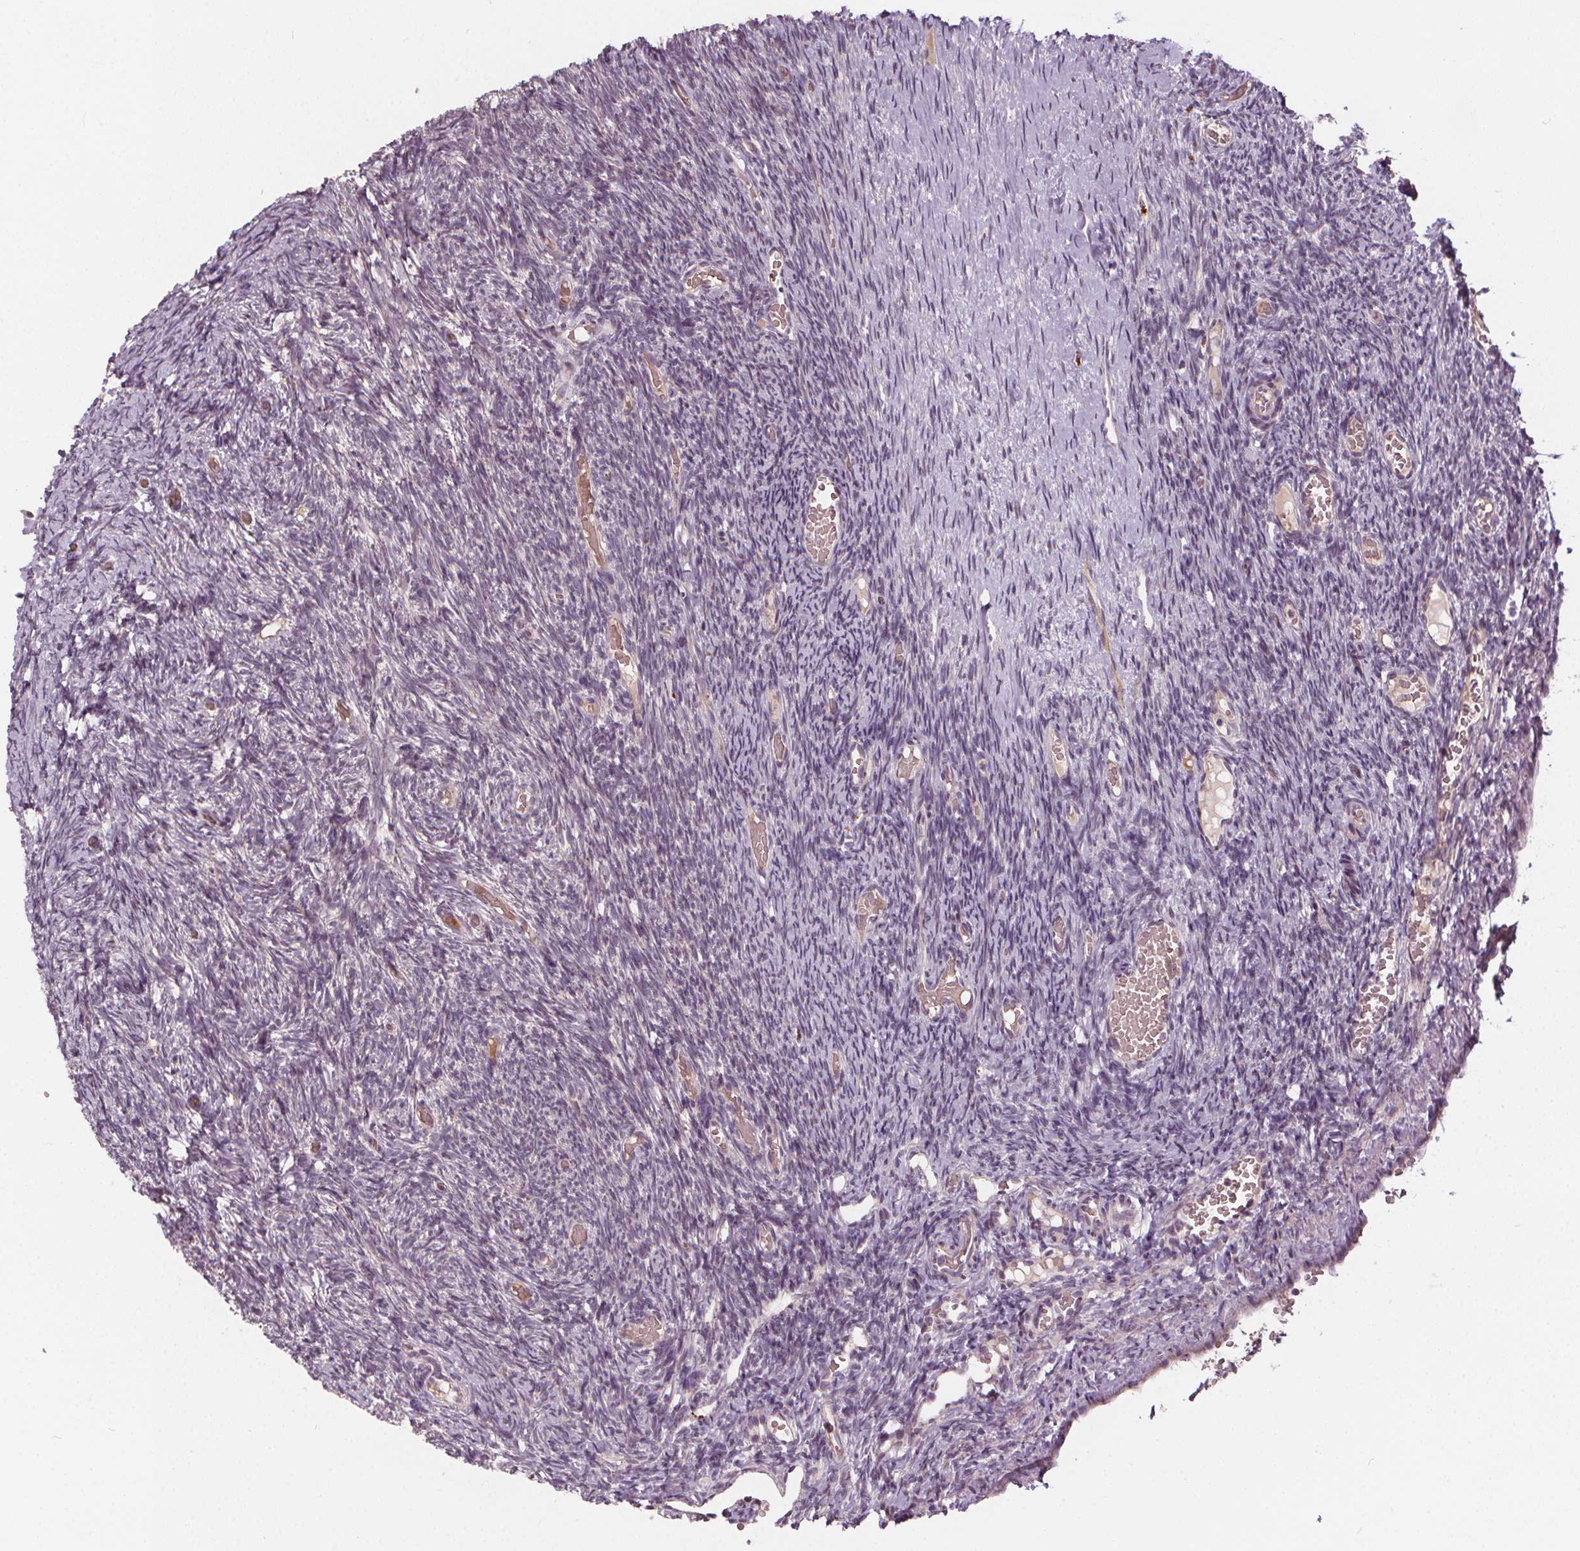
{"staining": {"intensity": "weak", "quantity": "25%-75%", "location": "cytoplasmic/membranous"}, "tissue": "ovary", "cell_type": "Follicle cells", "image_type": "normal", "snomed": [{"axis": "morphology", "description": "Normal tissue, NOS"}, {"axis": "topography", "description": "Ovary"}], "caption": "IHC histopathology image of benign human ovary stained for a protein (brown), which exhibits low levels of weak cytoplasmic/membranous staining in approximately 25%-75% of follicle cells.", "gene": "IPO13", "patient": {"sex": "female", "age": 39}}